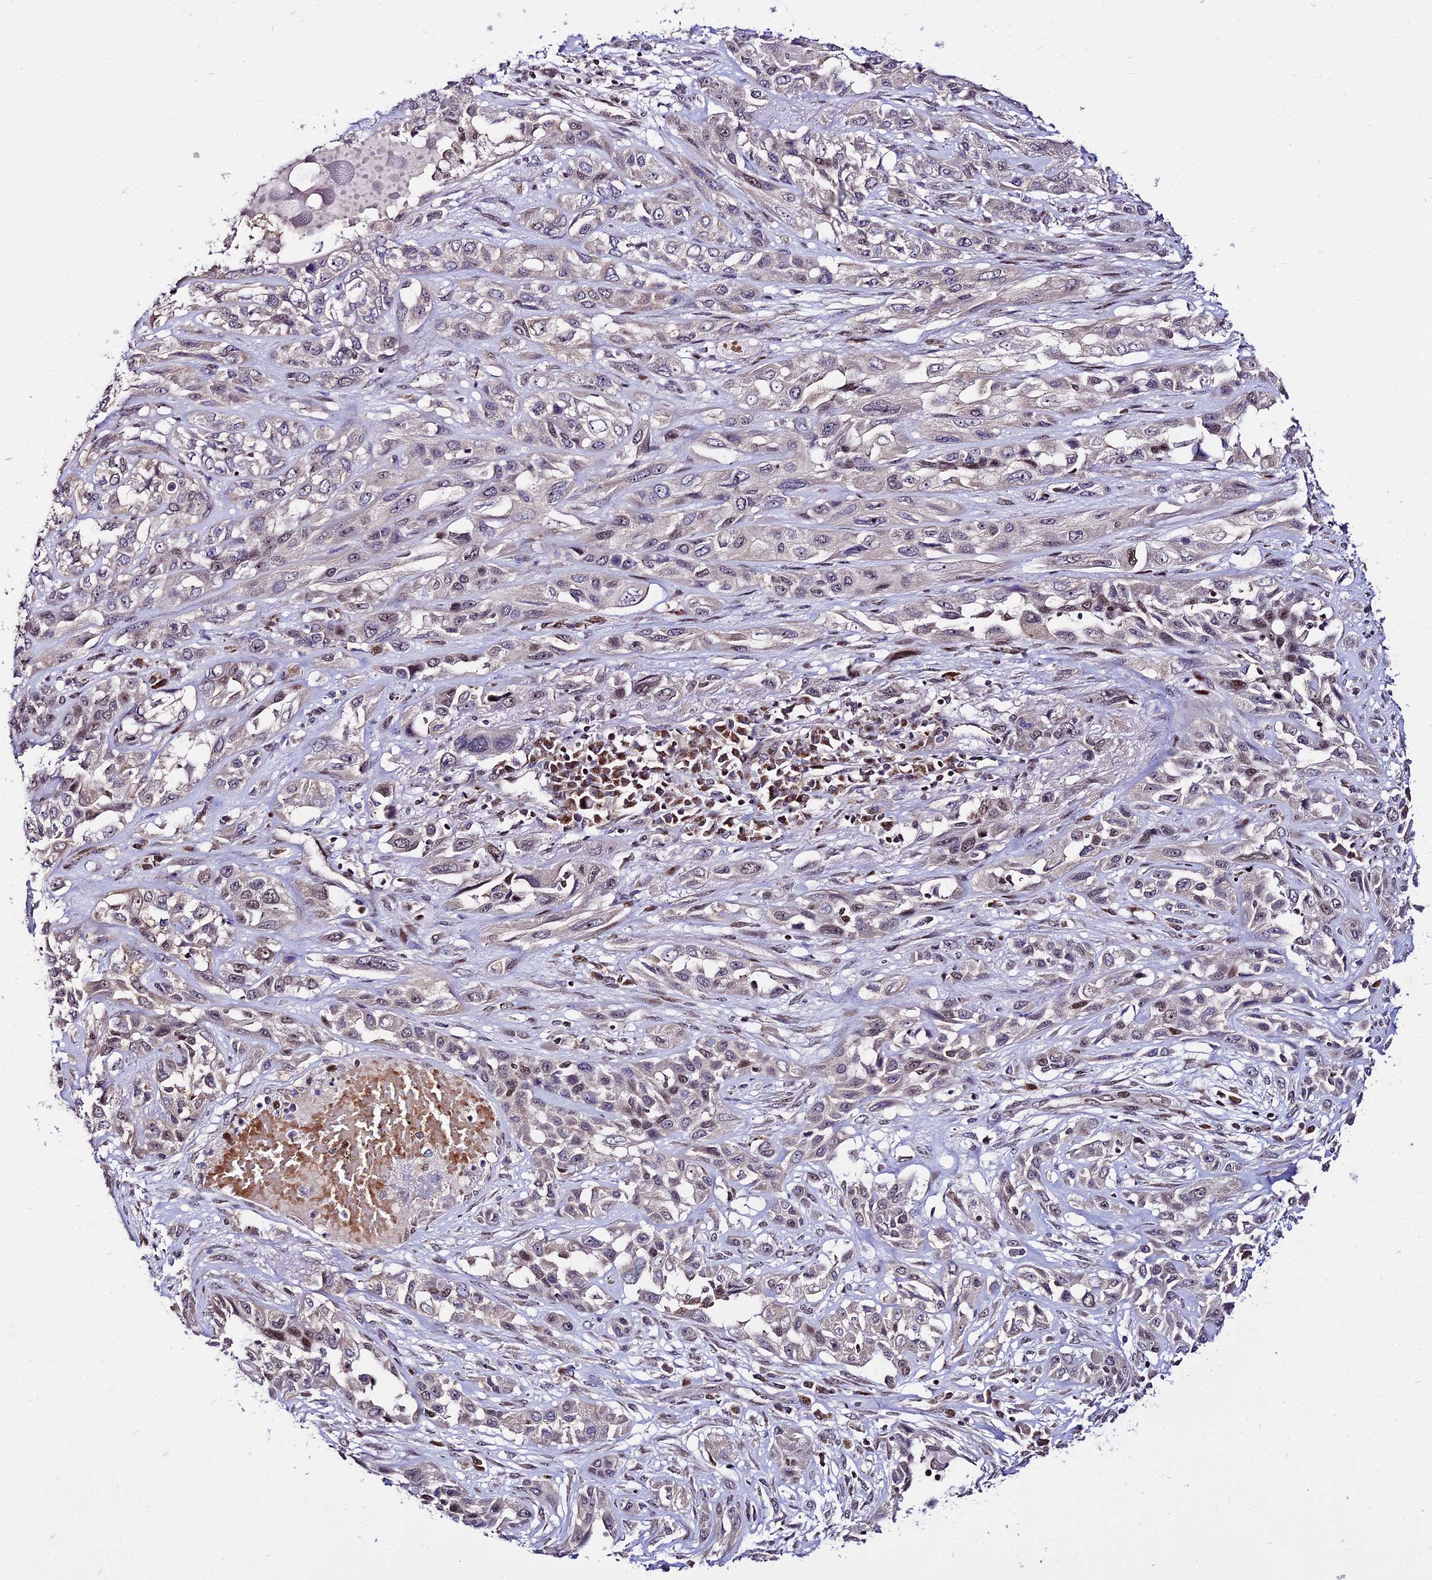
{"staining": {"intensity": "weak", "quantity": "<25%", "location": "nuclear"}, "tissue": "lung cancer", "cell_type": "Tumor cells", "image_type": "cancer", "snomed": [{"axis": "morphology", "description": "Squamous cell carcinoma, NOS"}, {"axis": "topography", "description": "Lung"}], "caption": "IHC of human squamous cell carcinoma (lung) exhibits no expression in tumor cells. (Stains: DAB (3,3'-diaminobenzidine) immunohistochemistry (IHC) with hematoxylin counter stain, Microscopy: brightfield microscopy at high magnification).", "gene": "CIB3", "patient": {"sex": "female", "age": 70}}